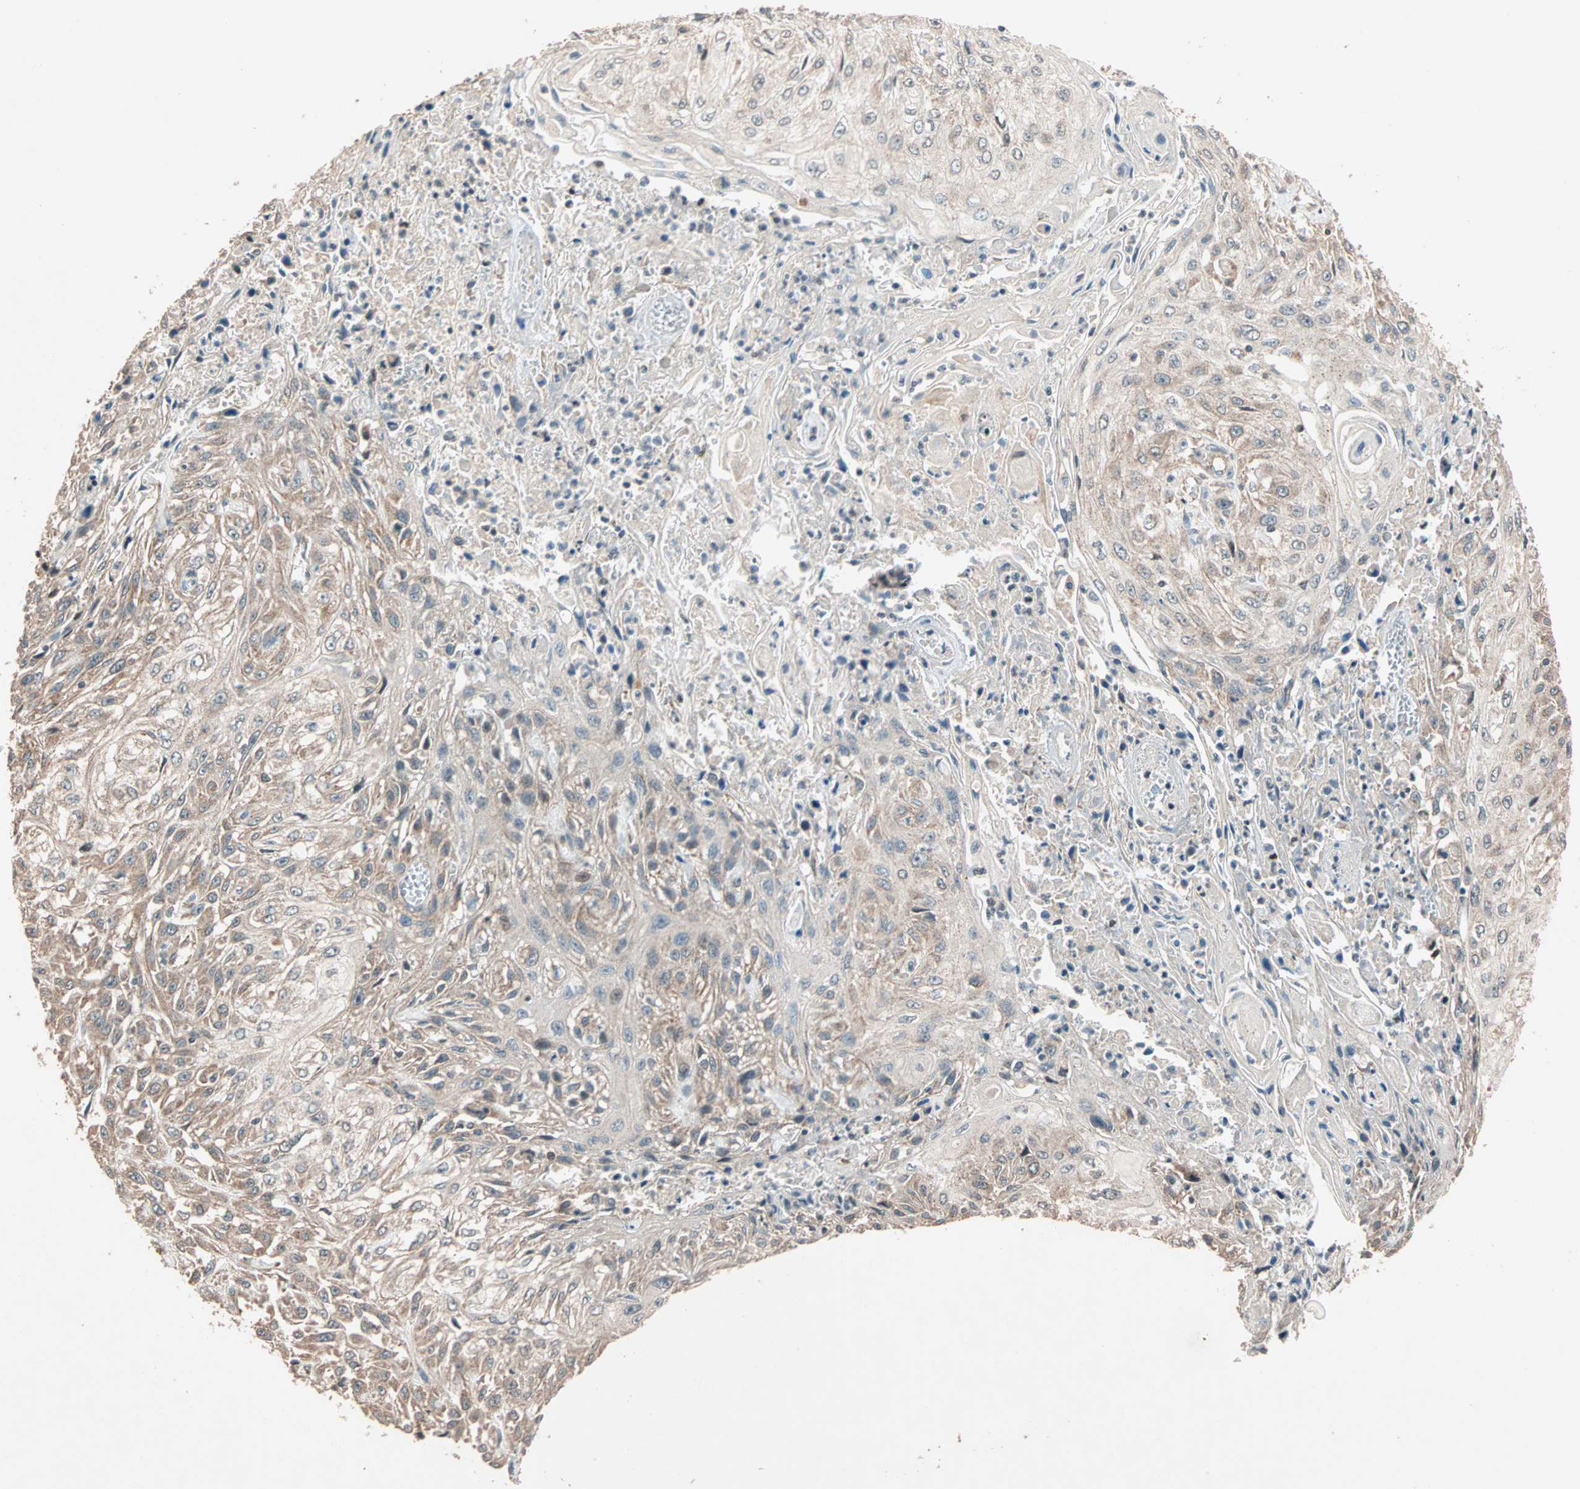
{"staining": {"intensity": "weak", "quantity": ">75%", "location": "cytoplasmic/membranous"}, "tissue": "skin cancer", "cell_type": "Tumor cells", "image_type": "cancer", "snomed": [{"axis": "morphology", "description": "Squamous cell carcinoma, NOS"}, {"axis": "morphology", "description": "Squamous cell carcinoma, metastatic, NOS"}, {"axis": "topography", "description": "Skin"}, {"axis": "topography", "description": "Lymph node"}], "caption": "An IHC image of tumor tissue is shown. Protein staining in brown labels weak cytoplasmic/membranous positivity in skin cancer (squamous cell carcinoma) within tumor cells. The staining was performed using DAB to visualize the protein expression in brown, while the nuclei were stained in blue with hematoxylin (Magnification: 20x).", "gene": "HECW1", "patient": {"sex": "male", "age": 75}}